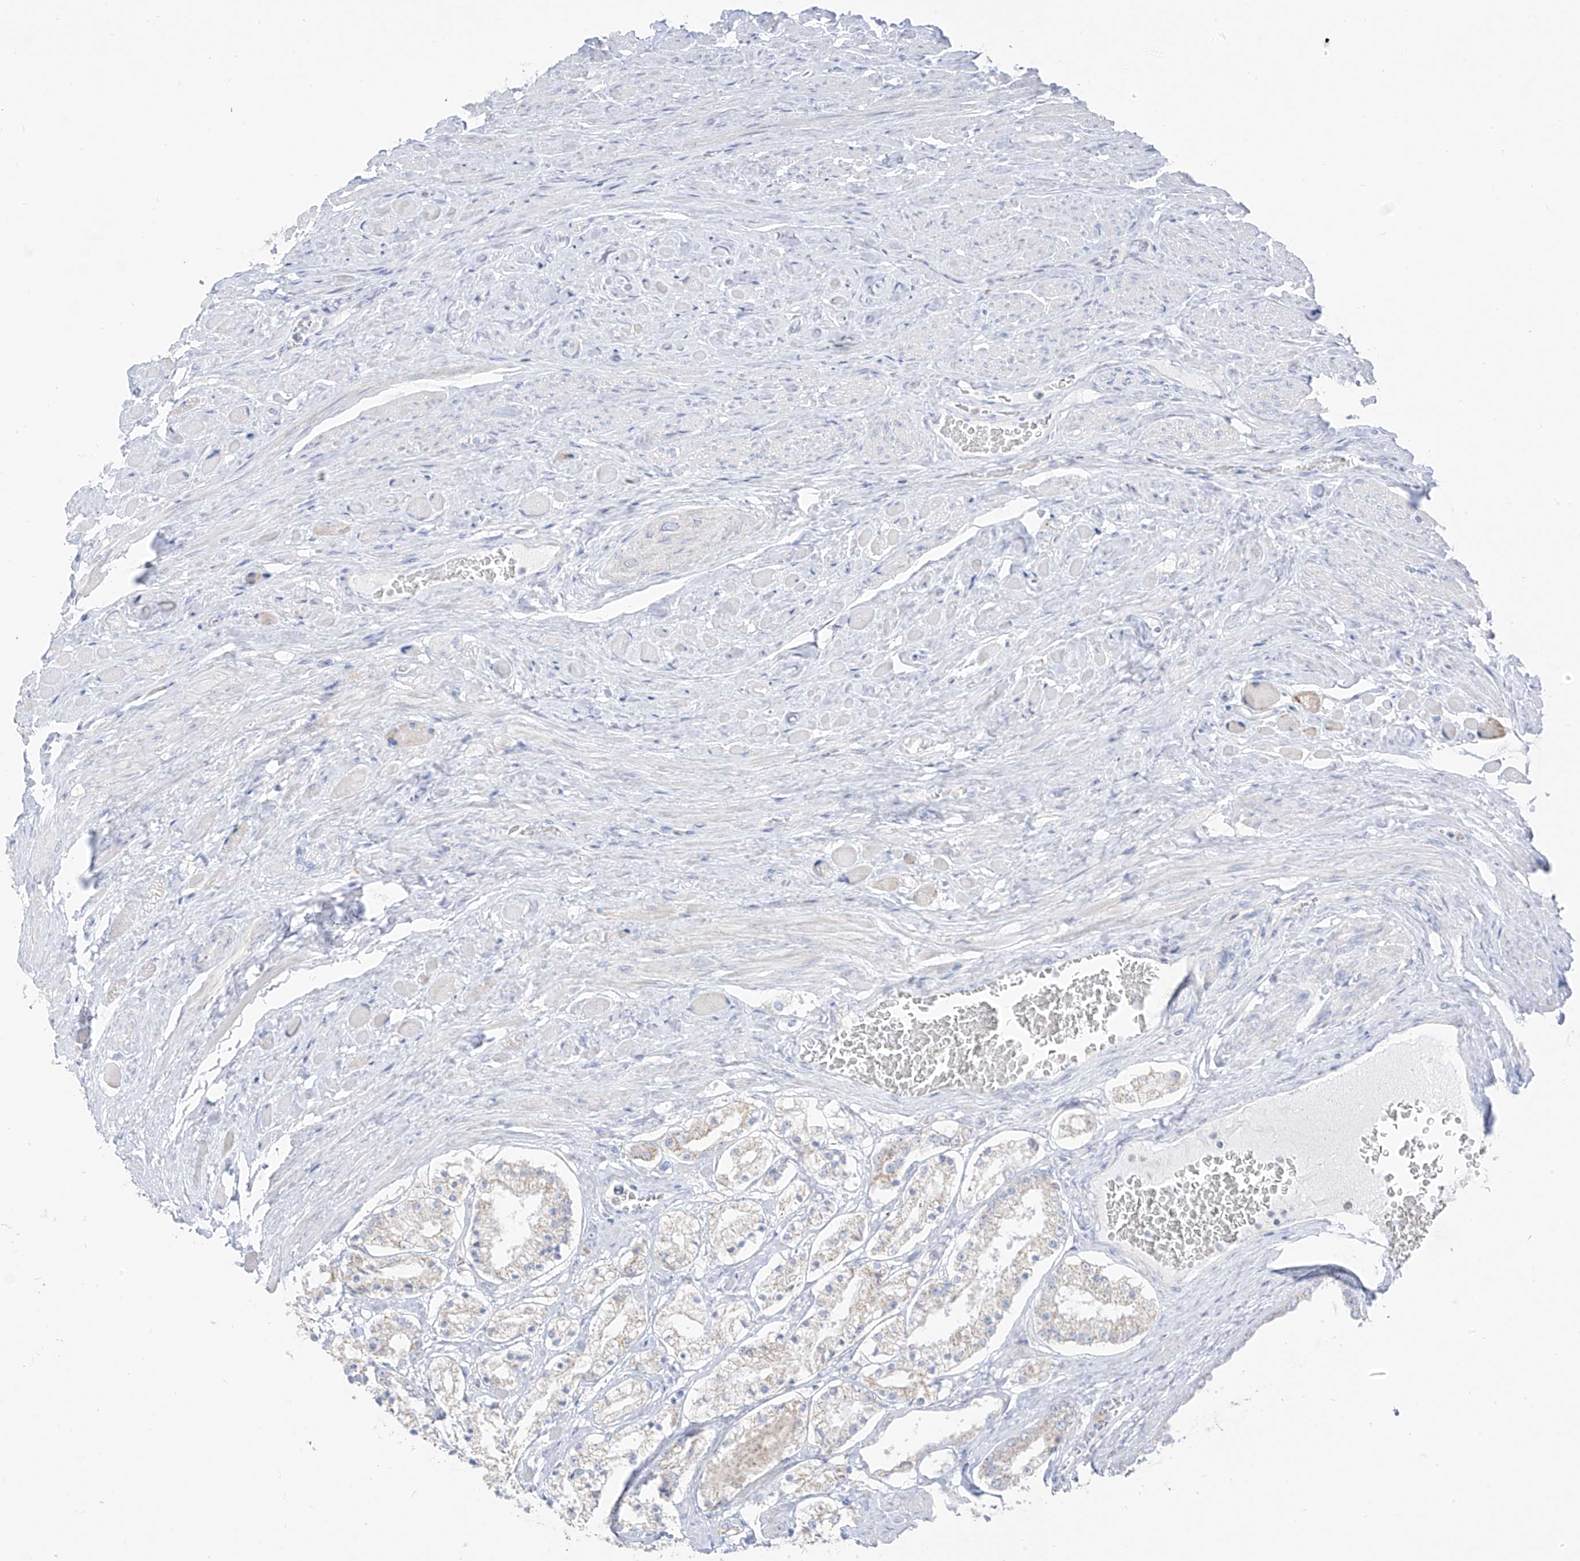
{"staining": {"intensity": "weak", "quantity": "25%-75%", "location": "cytoplasmic/membranous"}, "tissue": "prostate cancer", "cell_type": "Tumor cells", "image_type": "cancer", "snomed": [{"axis": "morphology", "description": "Adenocarcinoma, High grade"}, {"axis": "topography", "description": "Prostate"}], "caption": "Approximately 25%-75% of tumor cells in adenocarcinoma (high-grade) (prostate) show weak cytoplasmic/membranous protein staining as visualized by brown immunohistochemical staining.", "gene": "ETHE1", "patient": {"sex": "male", "age": 64}}